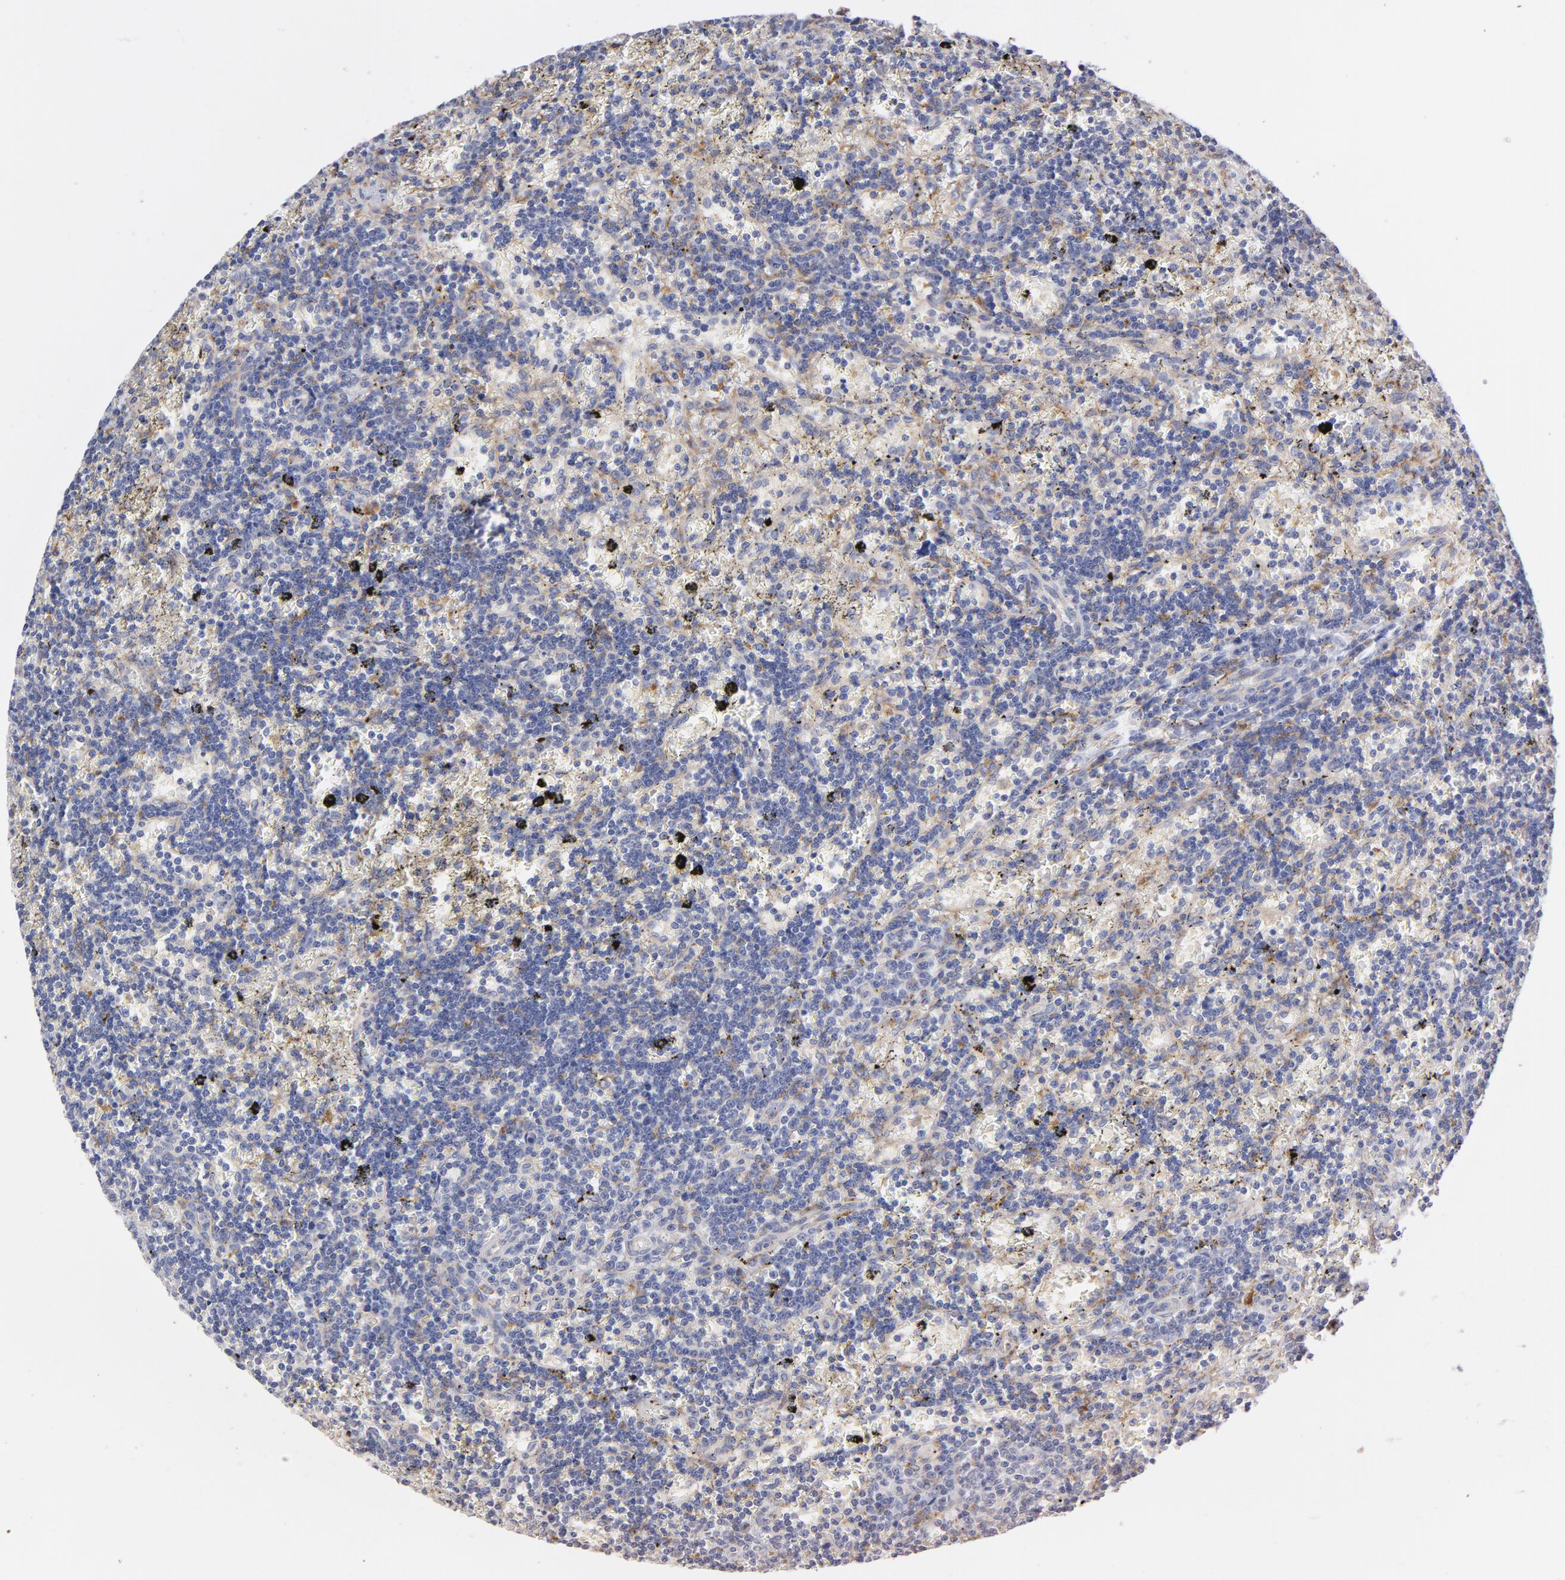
{"staining": {"intensity": "negative", "quantity": "none", "location": "none"}, "tissue": "lymphoma", "cell_type": "Tumor cells", "image_type": "cancer", "snomed": [{"axis": "morphology", "description": "Malignant lymphoma, non-Hodgkin's type, Low grade"}, {"axis": "topography", "description": "Spleen"}], "caption": "Human lymphoma stained for a protein using immunohistochemistry reveals no positivity in tumor cells.", "gene": "RAPGEF3", "patient": {"sex": "male", "age": 60}}